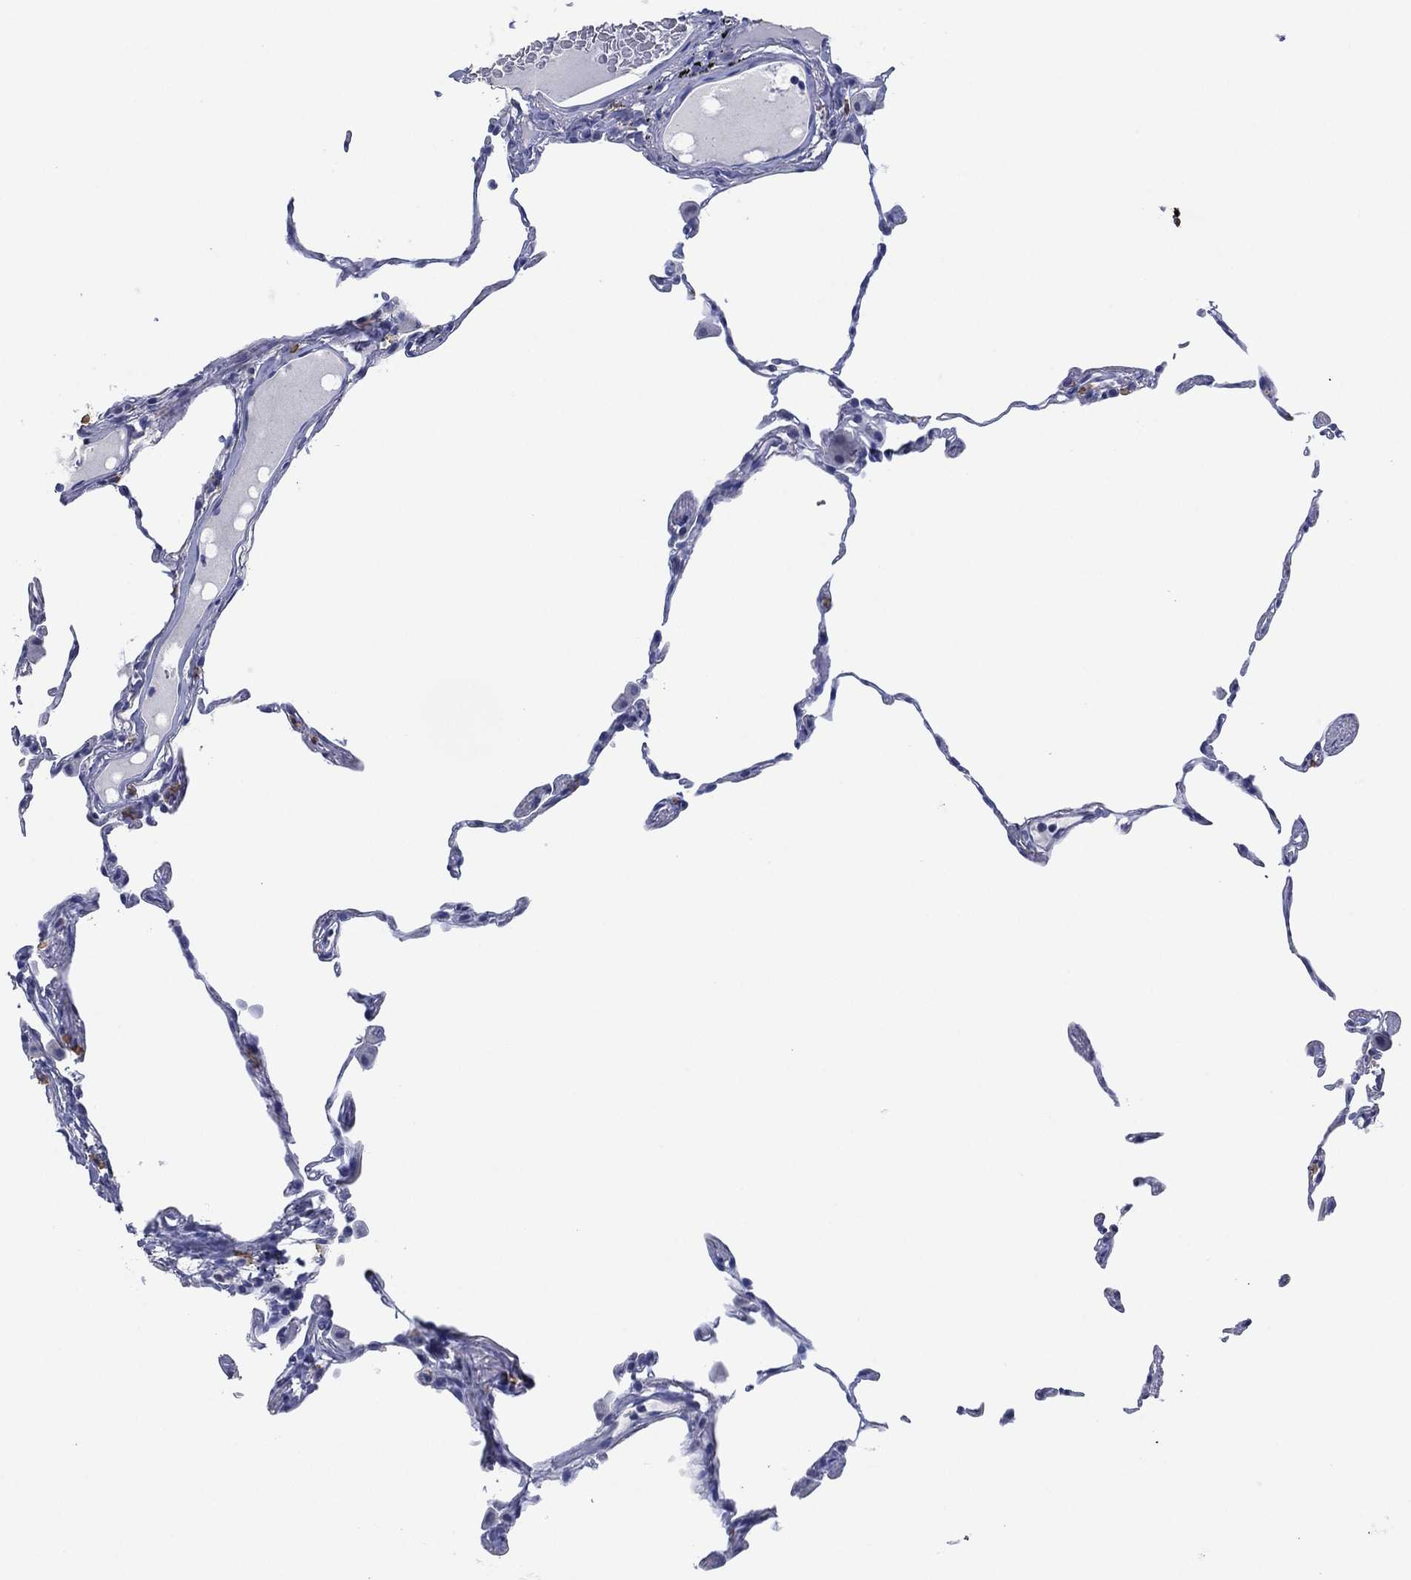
{"staining": {"intensity": "negative", "quantity": "none", "location": "none"}, "tissue": "lung", "cell_type": "Alveolar cells", "image_type": "normal", "snomed": [{"axis": "morphology", "description": "Normal tissue, NOS"}, {"axis": "topography", "description": "Lung"}], "caption": "Immunohistochemical staining of normal human lung demonstrates no significant expression in alveolar cells.", "gene": "FSCN2", "patient": {"sex": "female", "age": 57}}